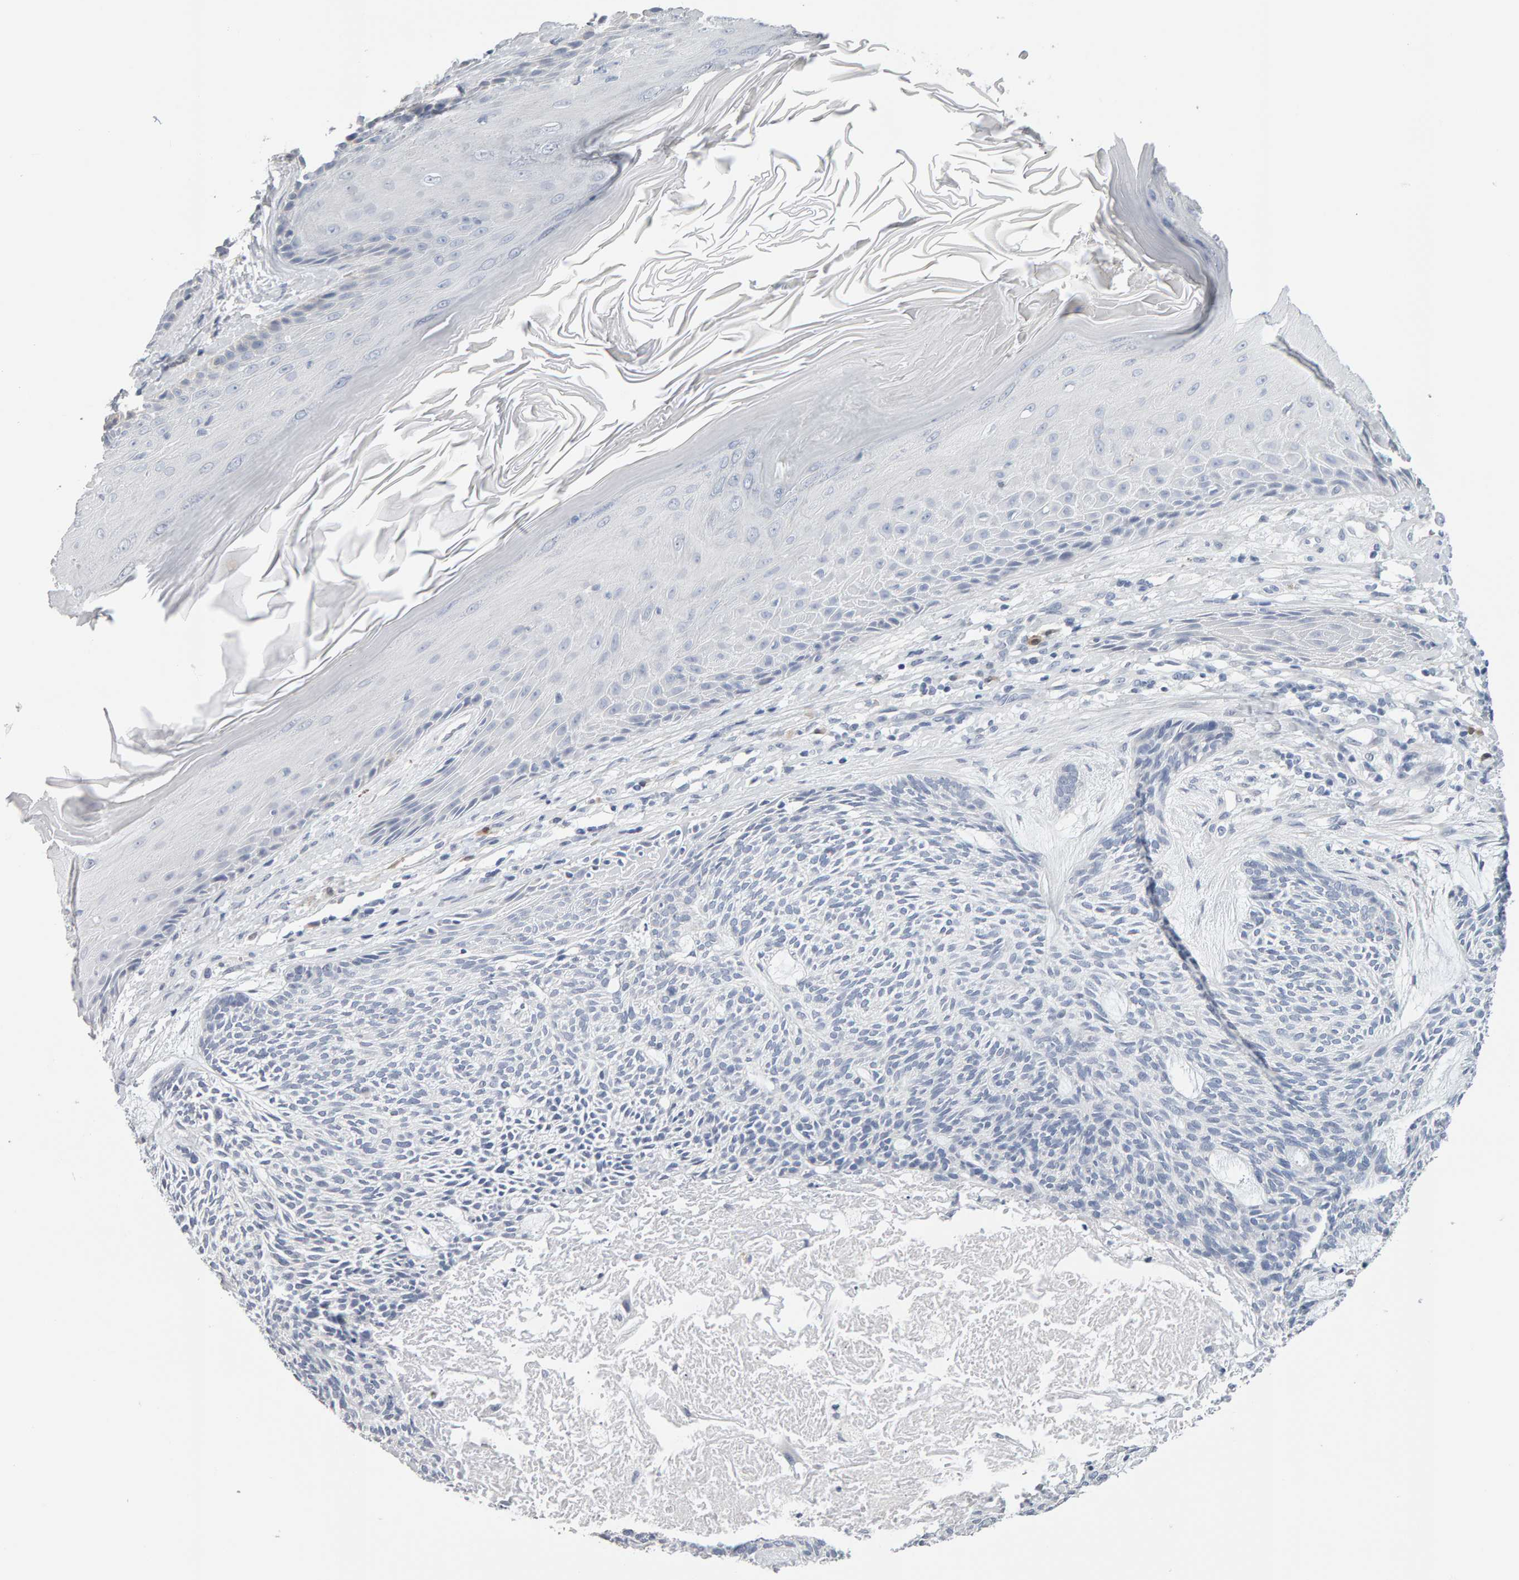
{"staining": {"intensity": "negative", "quantity": "none", "location": "none"}, "tissue": "skin cancer", "cell_type": "Tumor cells", "image_type": "cancer", "snomed": [{"axis": "morphology", "description": "Basal cell carcinoma"}, {"axis": "topography", "description": "Skin"}], "caption": "Skin cancer (basal cell carcinoma) was stained to show a protein in brown. There is no significant expression in tumor cells. (Brightfield microscopy of DAB immunohistochemistry (IHC) at high magnification).", "gene": "CTH", "patient": {"sex": "male", "age": 55}}